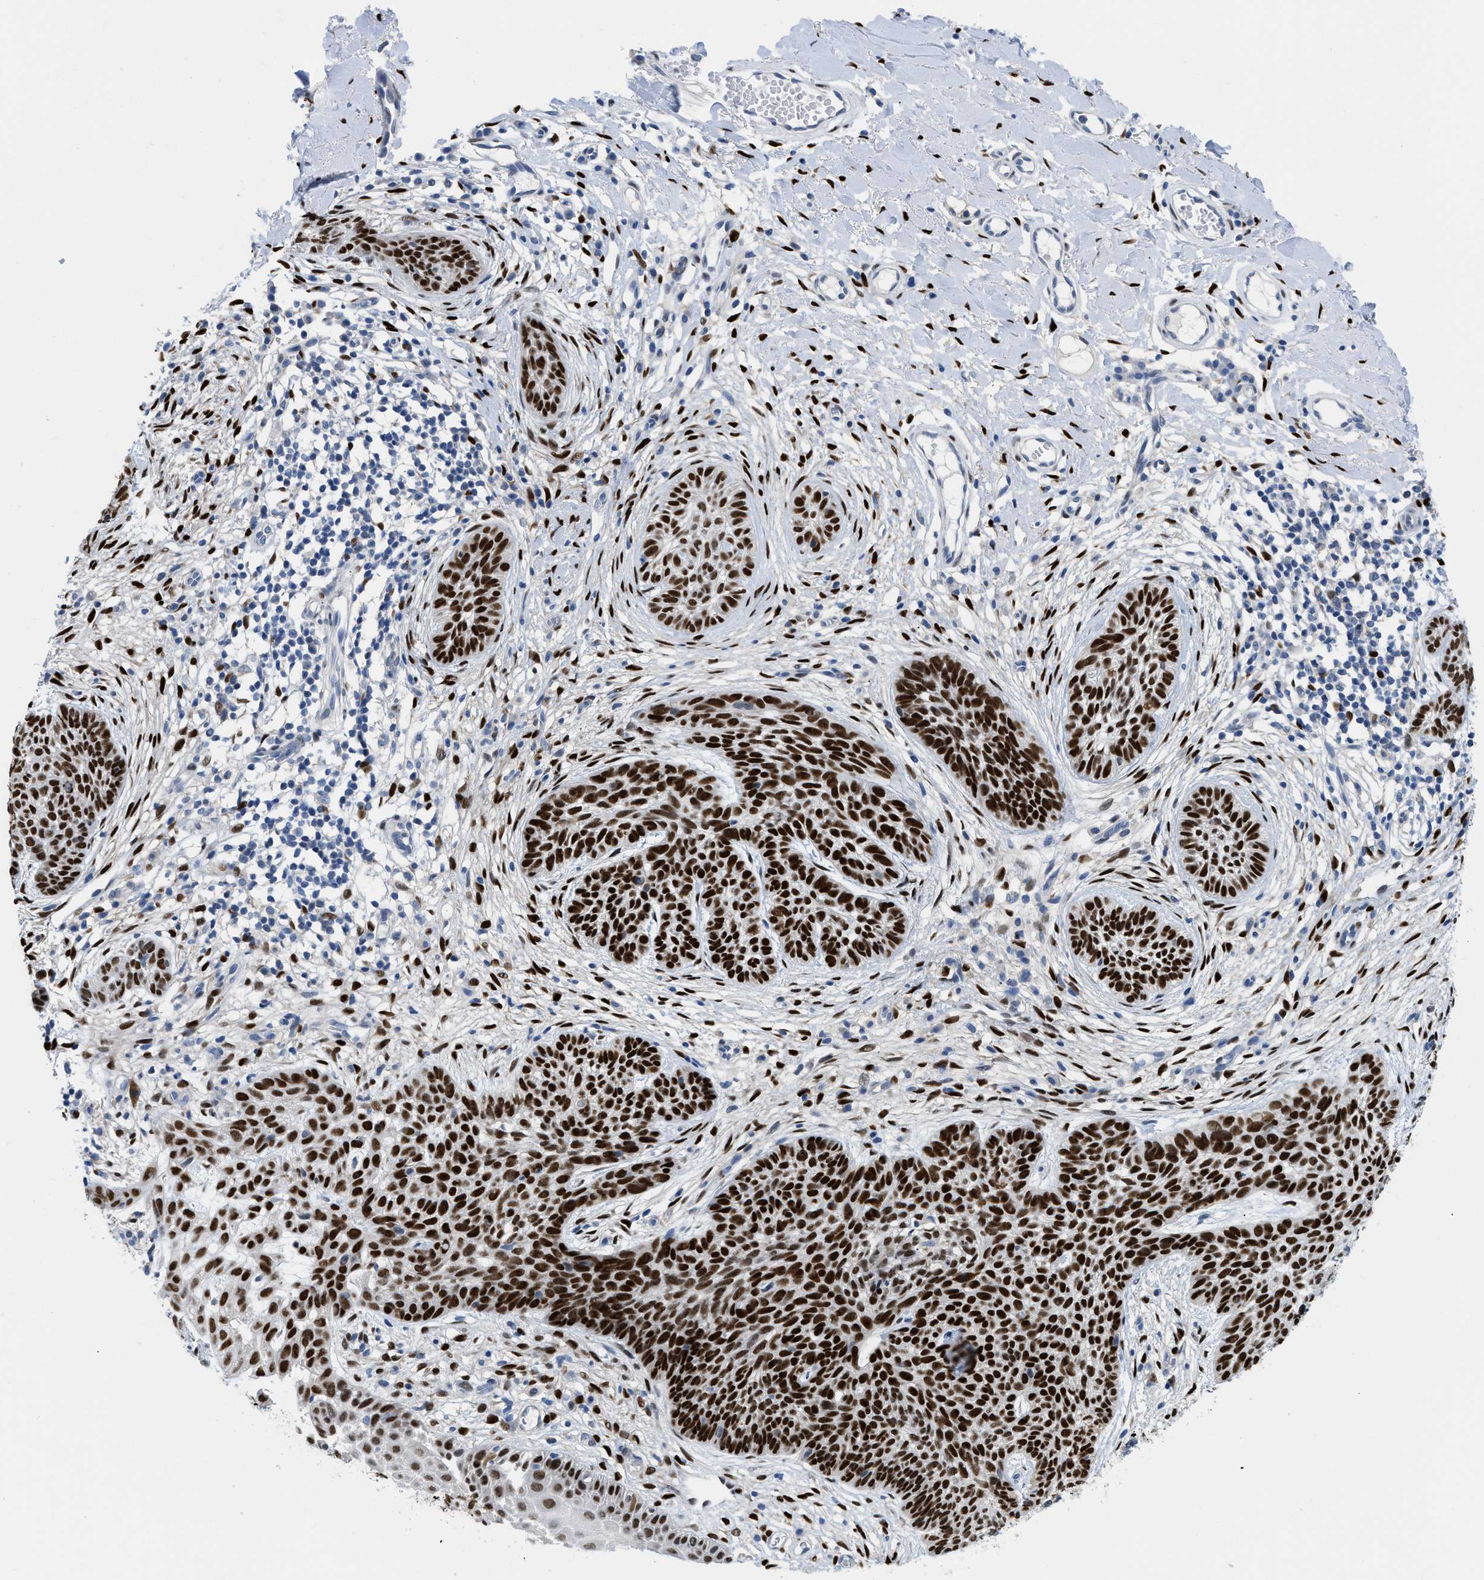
{"staining": {"intensity": "strong", "quantity": ">75%", "location": "nuclear"}, "tissue": "skin cancer", "cell_type": "Tumor cells", "image_type": "cancer", "snomed": [{"axis": "morphology", "description": "Basal cell carcinoma"}, {"axis": "topography", "description": "Skin"}], "caption": "The histopathology image reveals immunohistochemical staining of skin basal cell carcinoma. There is strong nuclear staining is identified in about >75% of tumor cells.", "gene": "NFIX", "patient": {"sex": "female", "age": 59}}